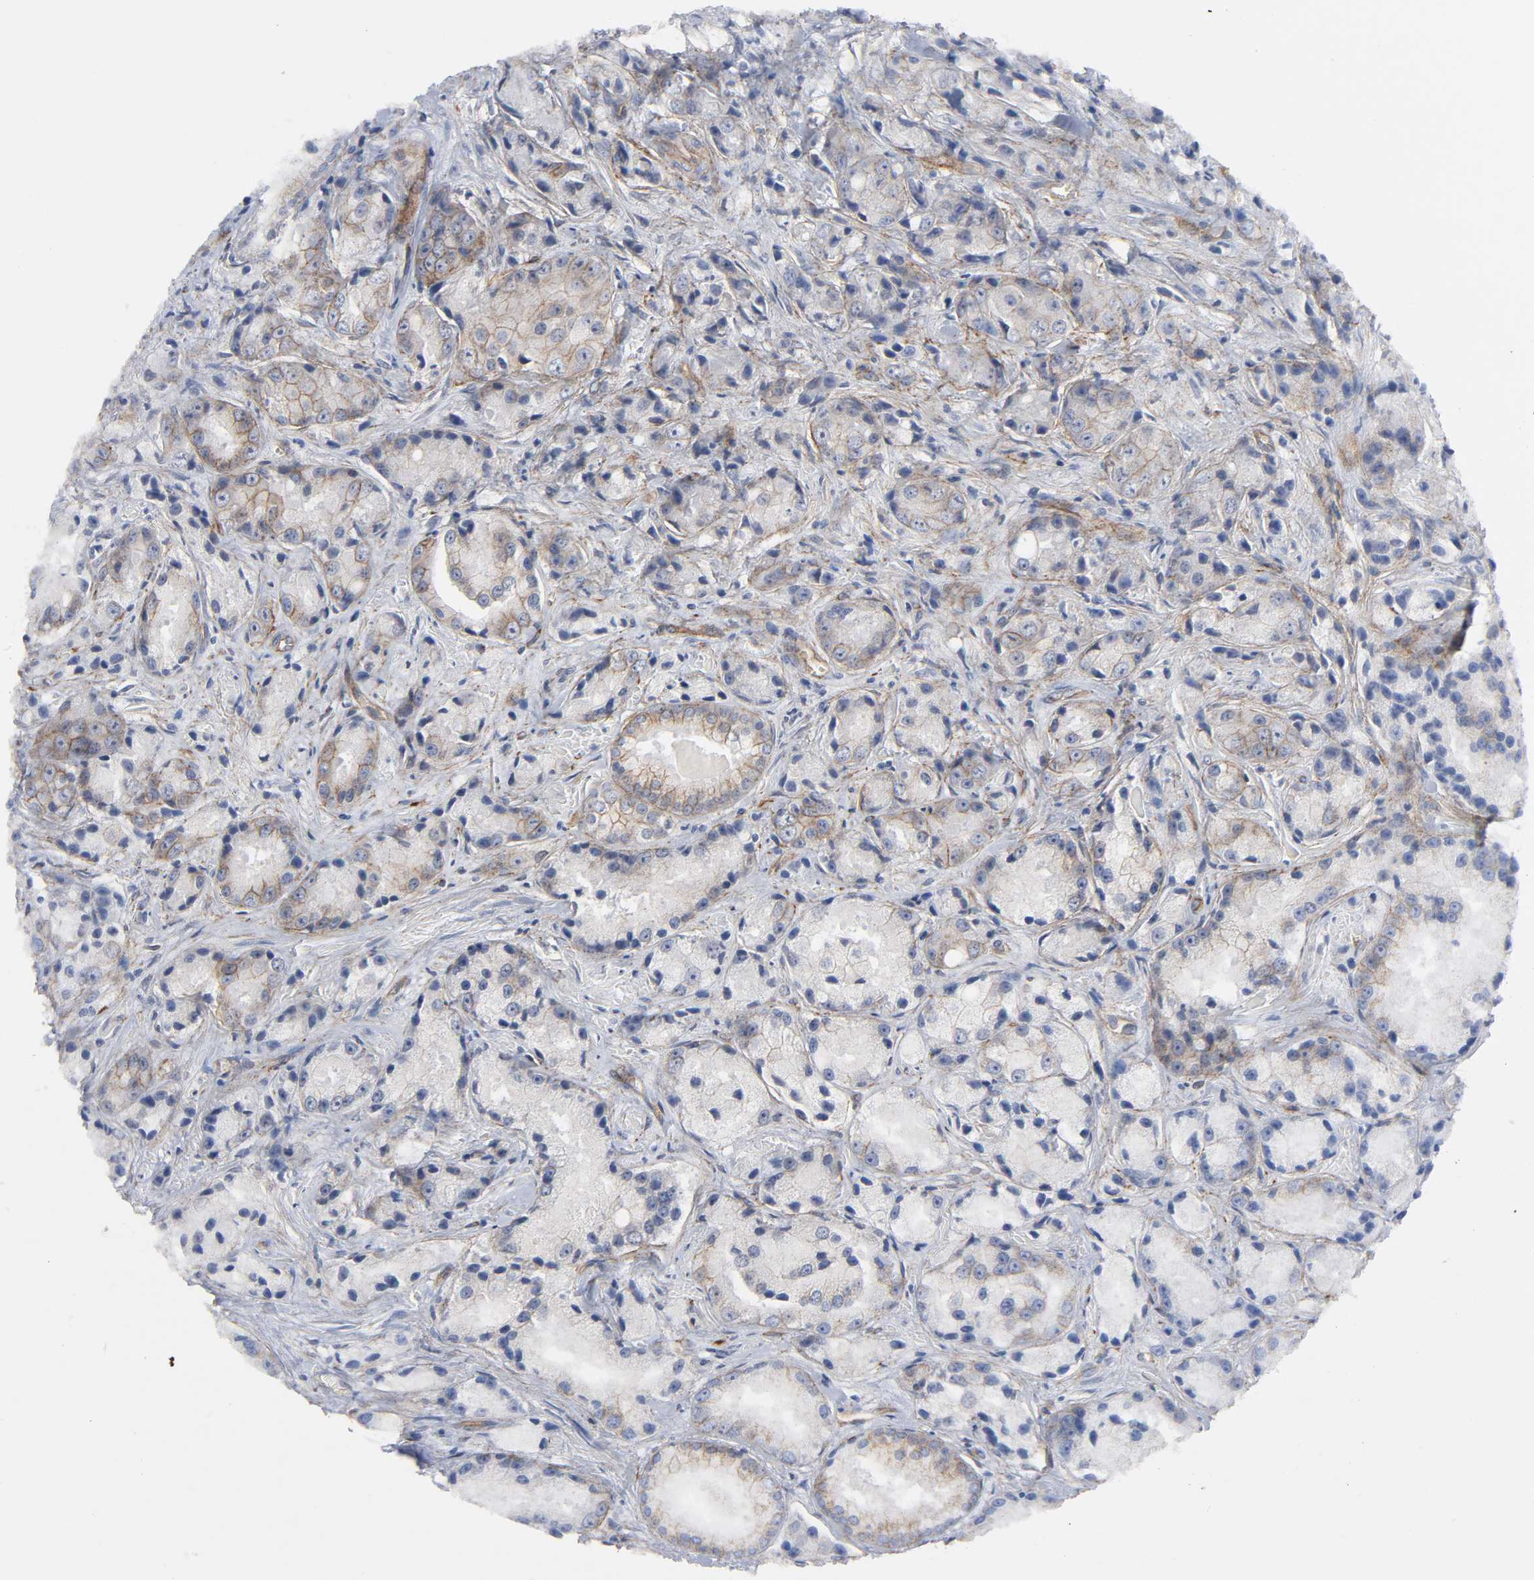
{"staining": {"intensity": "weak", "quantity": "25%-75%", "location": "cytoplasmic/membranous"}, "tissue": "prostate cancer", "cell_type": "Tumor cells", "image_type": "cancer", "snomed": [{"axis": "morphology", "description": "Adenocarcinoma, Low grade"}, {"axis": "topography", "description": "Prostate"}], "caption": "Human prostate cancer (adenocarcinoma (low-grade)) stained for a protein (brown) reveals weak cytoplasmic/membranous positive expression in about 25%-75% of tumor cells.", "gene": "SPTAN1", "patient": {"sex": "male", "age": 64}}